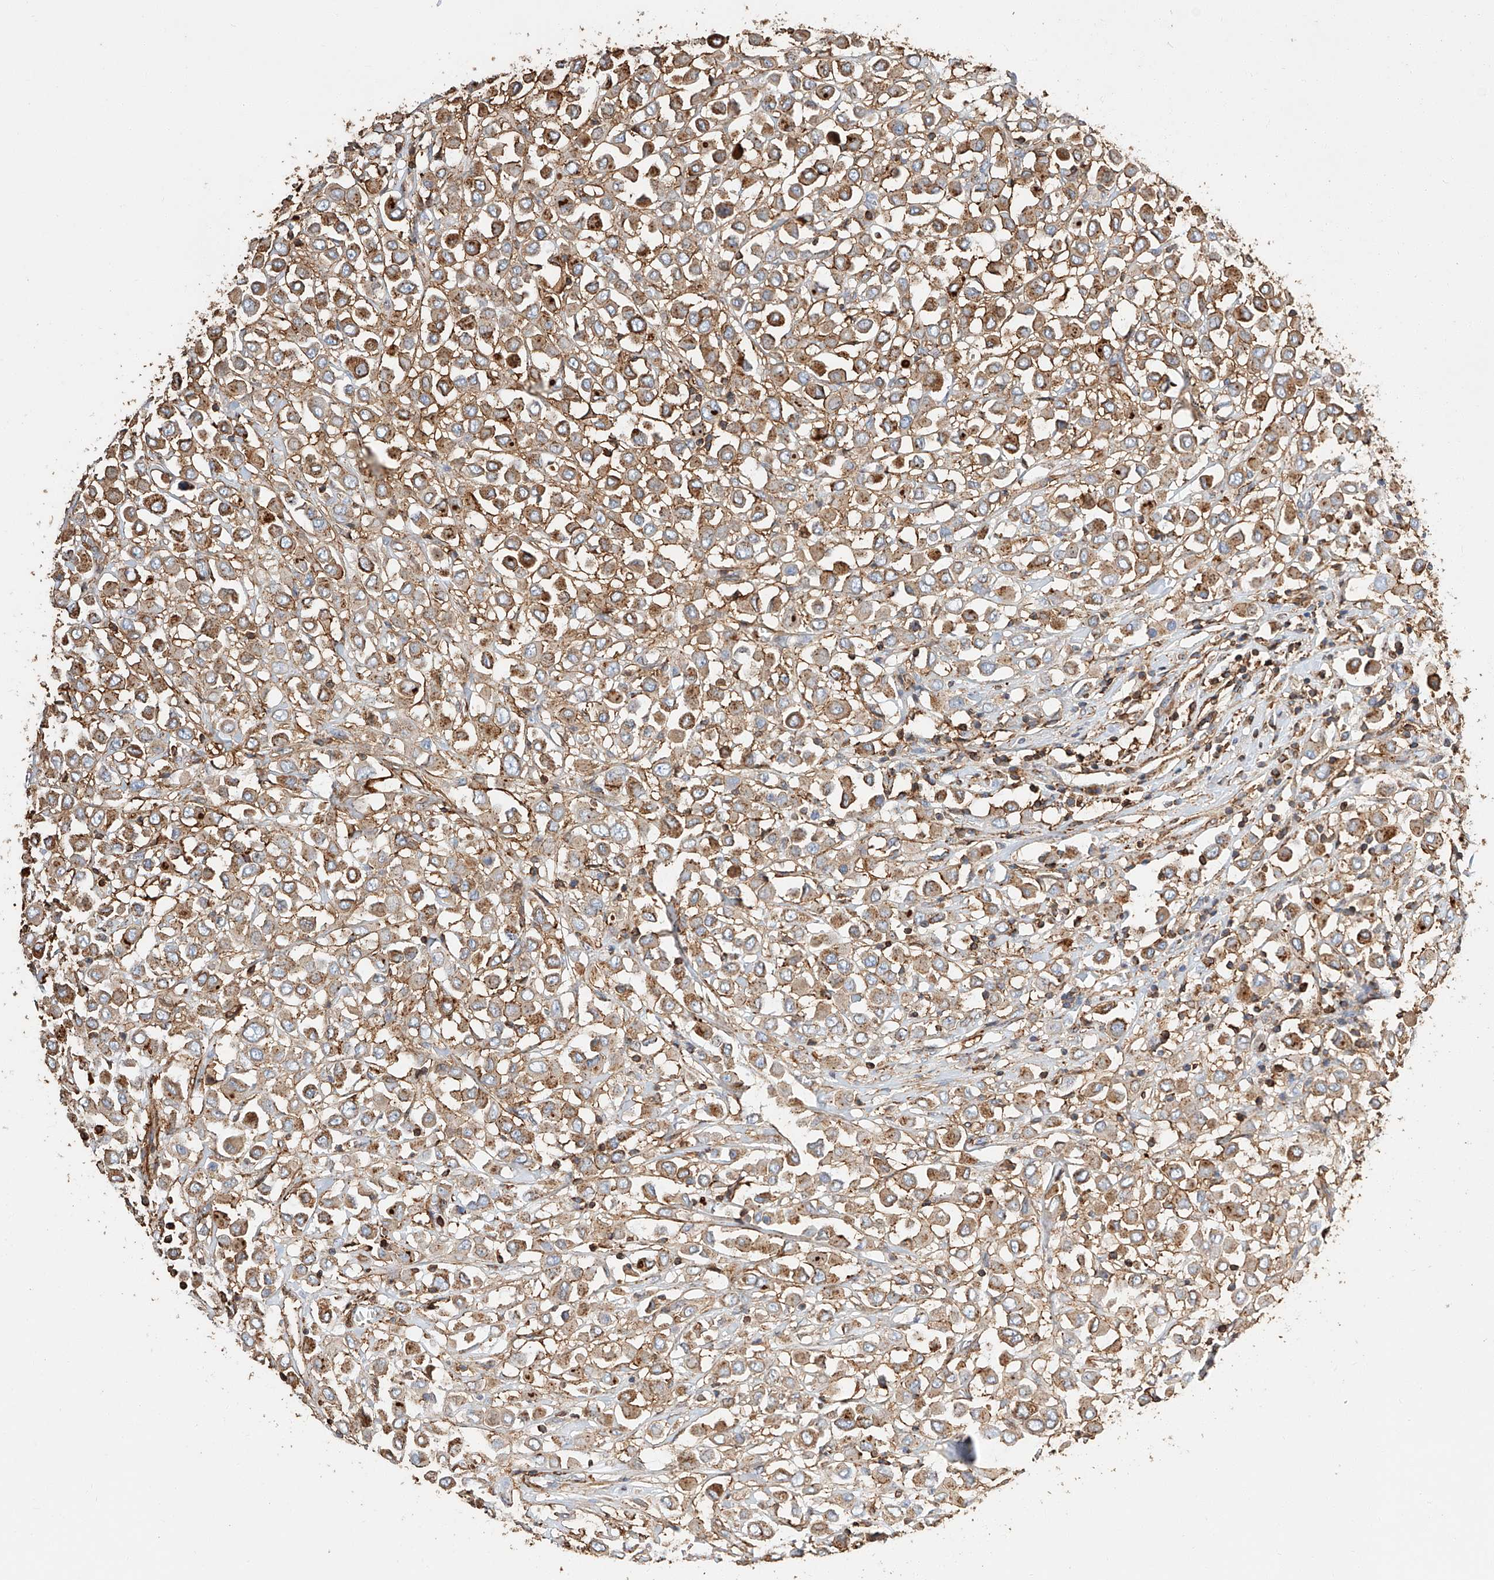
{"staining": {"intensity": "moderate", "quantity": ">75%", "location": "cytoplasmic/membranous"}, "tissue": "breast cancer", "cell_type": "Tumor cells", "image_type": "cancer", "snomed": [{"axis": "morphology", "description": "Duct carcinoma"}, {"axis": "topography", "description": "Breast"}], "caption": "The photomicrograph reveals staining of breast cancer, revealing moderate cytoplasmic/membranous protein positivity (brown color) within tumor cells.", "gene": "WFS1", "patient": {"sex": "female", "age": 61}}